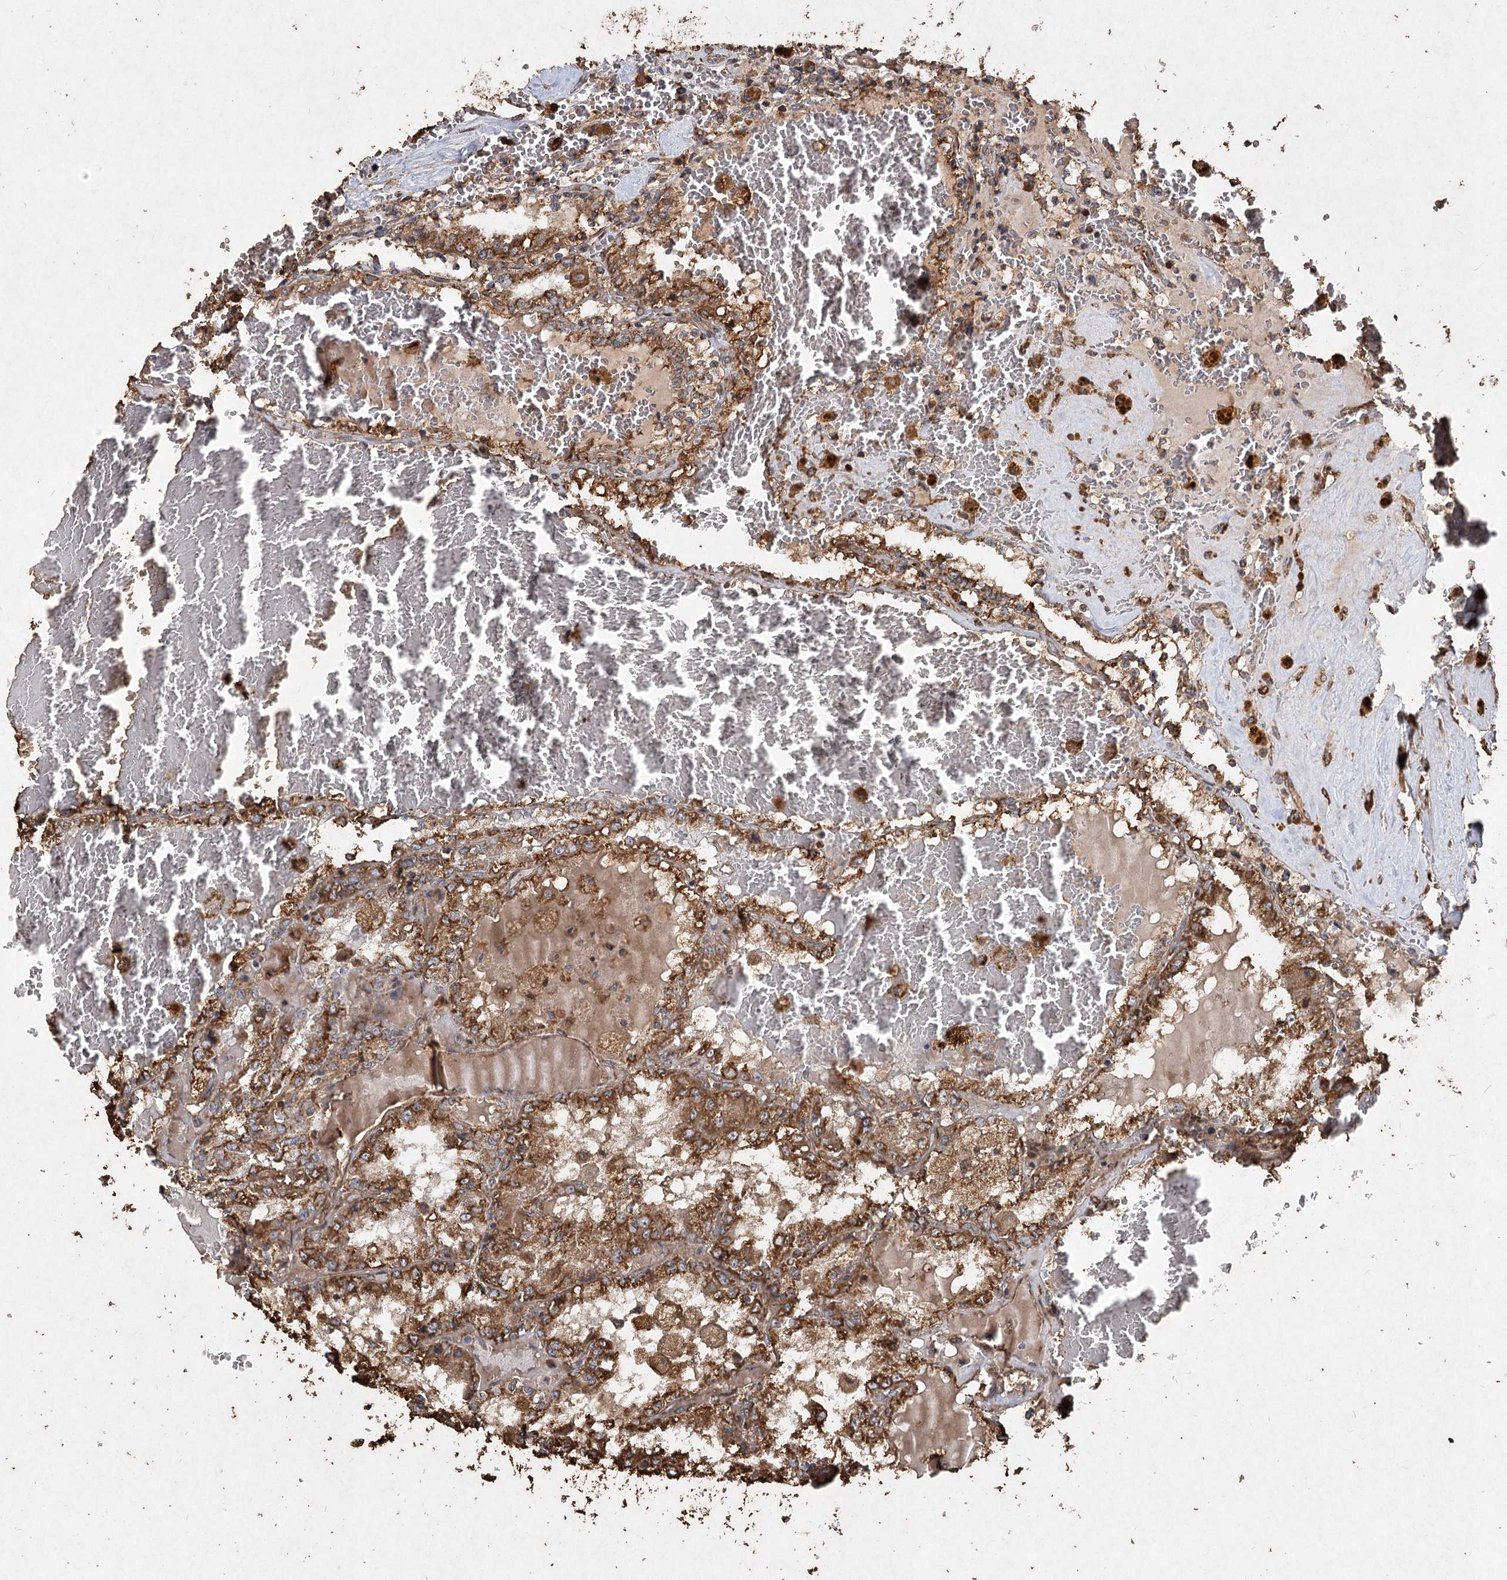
{"staining": {"intensity": "strong", "quantity": ">75%", "location": "cytoplasmic/membranous"}, "tissue": "renal cancer", "cell_type": "Tumor cells", "image_type": "cancer", "snomed": [{"axis": "morphology", "description": "Adenocarcinoma, NOS"}, {"axis": "topography", "description": "Kidney"}], "caption": "Renal adenocarcinoma was stained to show a protein in brown. There is high levels of strong cytoplasmic/membranous expression in approximately >75% of tumor cells.", "gene": "PIK3C2A", "patient": {"sex": "female", "age": 56}}